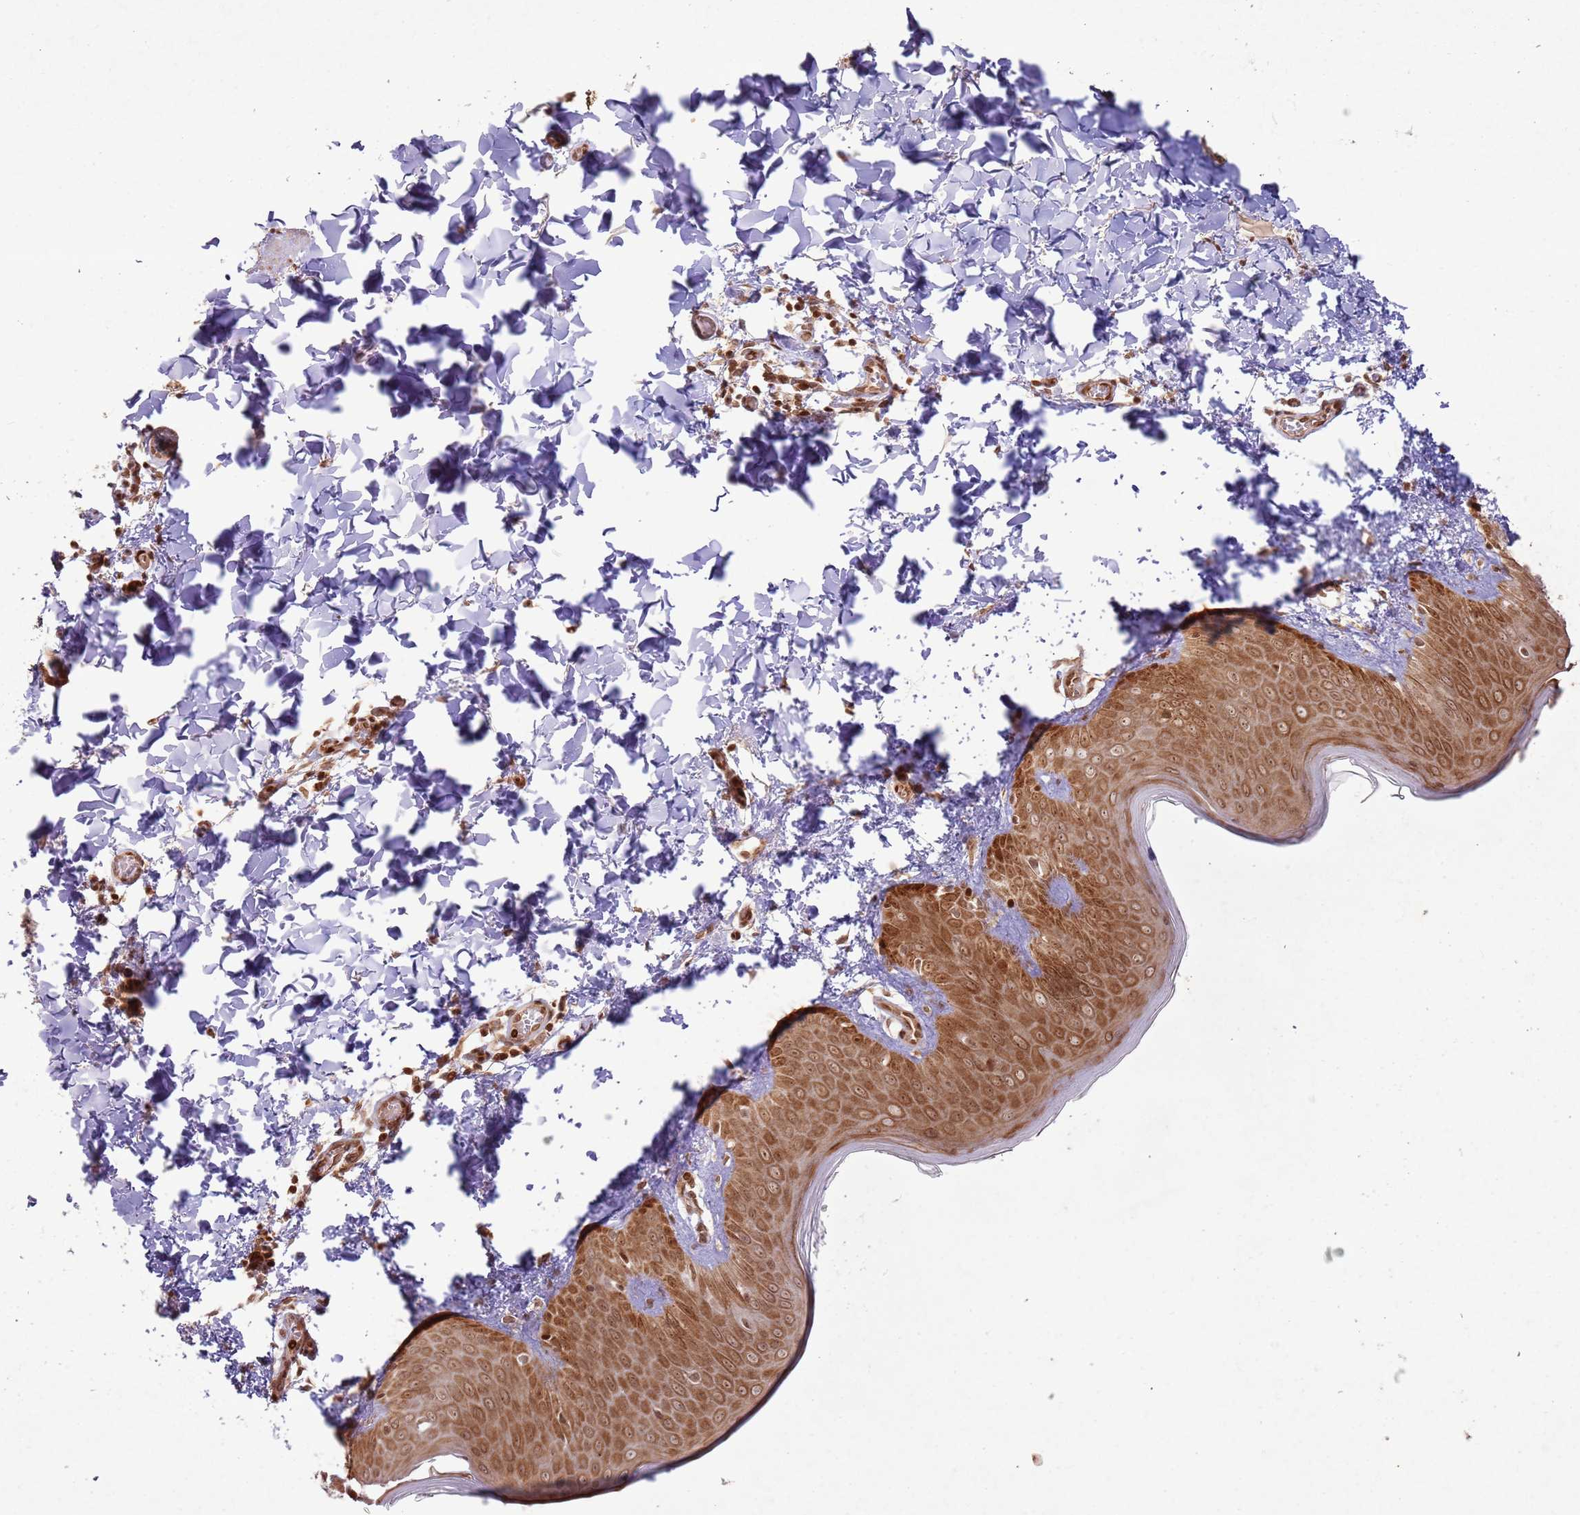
{"staining": {"intensity": "moderate", "quantity": ">75%", "location": "cytoplasmic/membranous,nuclear"}, "tissue": "skin", "cell_type": "Fibroblasts", "image_type": "normal", "snomed": [{"axis": "morphology", "description": "Normal tissue, NOS"}, {"axis": "topography", "description": "Skin"}], "caption": "An immunohistochemistry histopathology image of benign tissue is shown. Protein staining in brown shows moderate cytoplasmic/membranous,nuclear positivity in skin within fibroblasts. The protein is stained brown, and the nuclei are stained in blue (DAB IHC with brightfield microscopy, high magnification).", "gene": "KLHL36", "patient": {"sex": "male", "age": 36}}